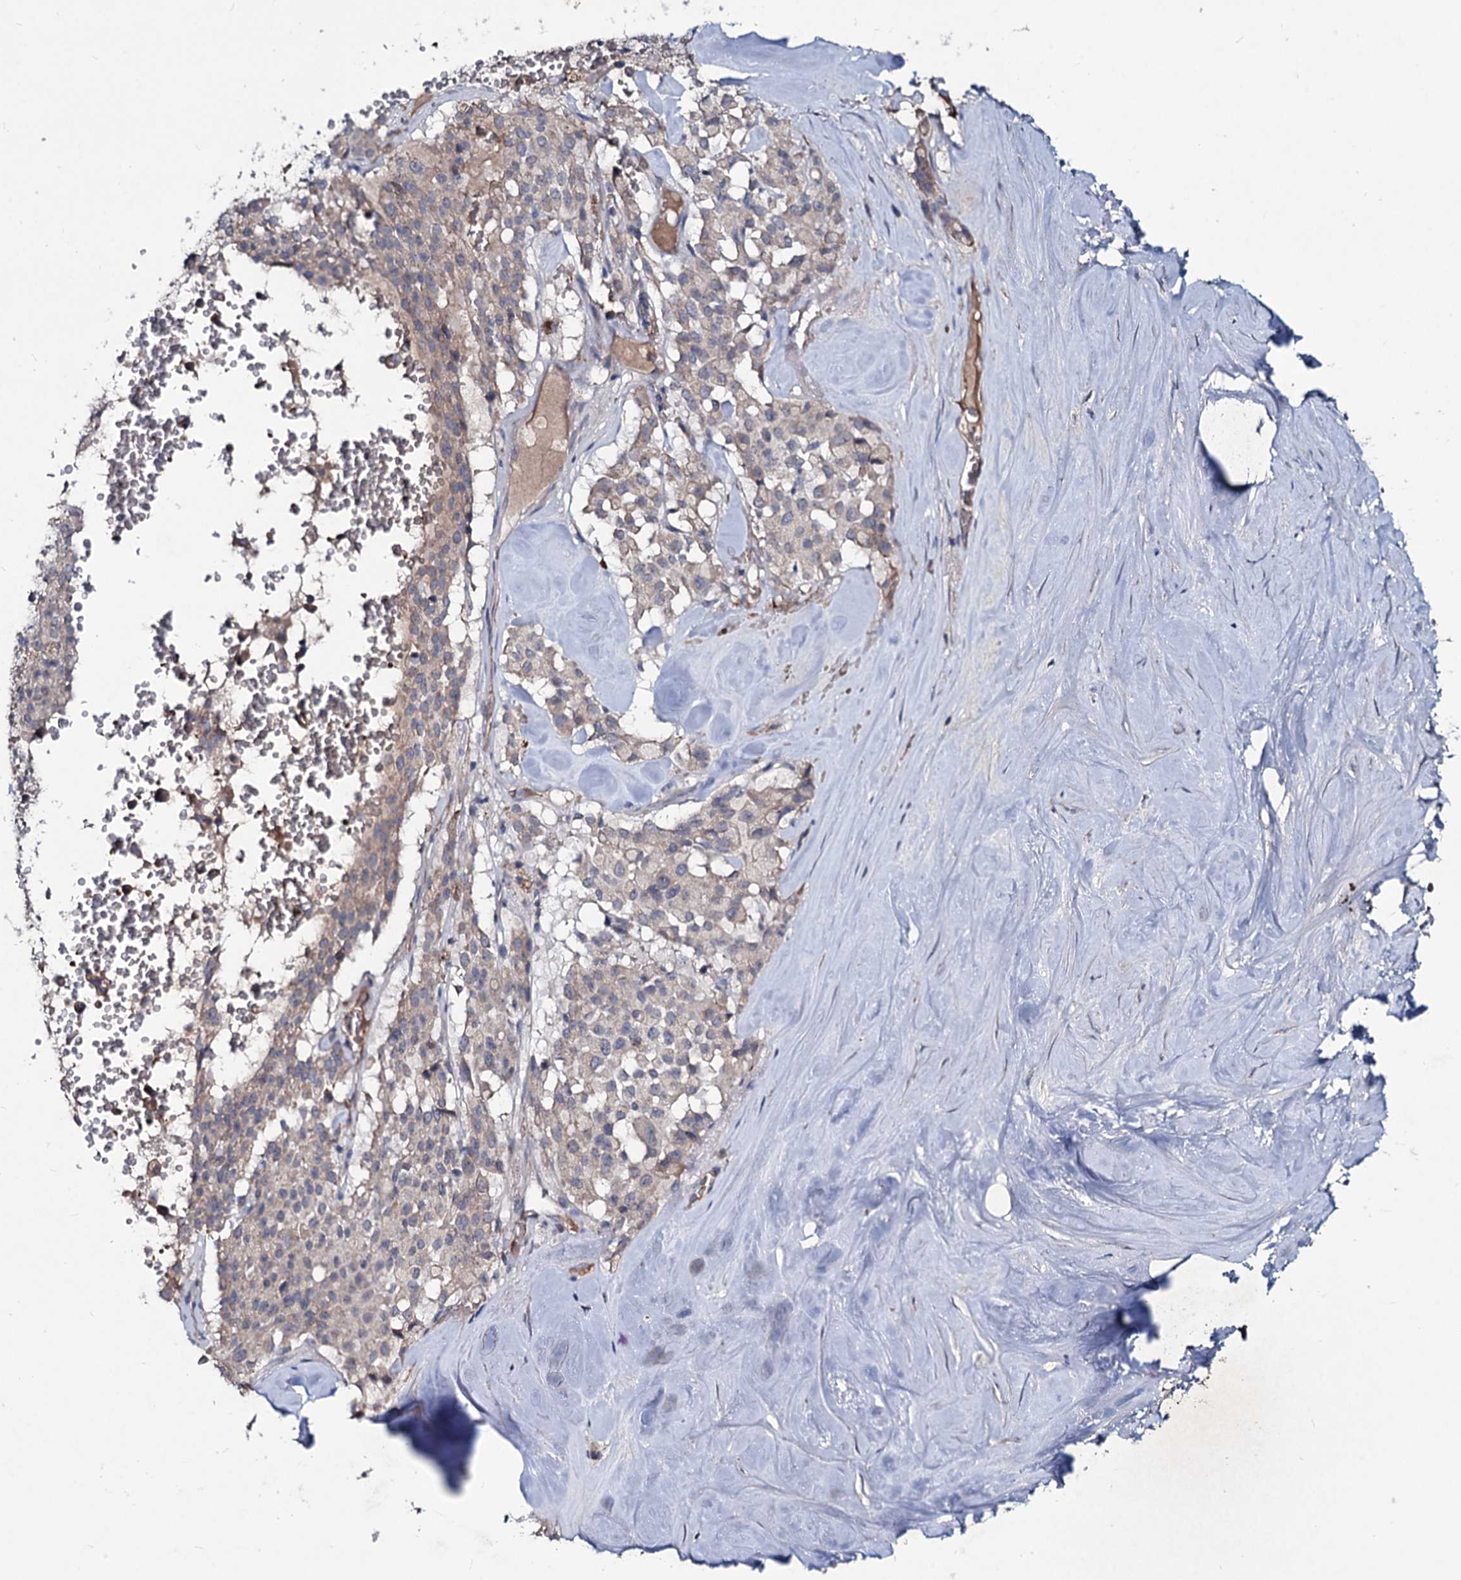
{"staining": {"intensity": "weak", "quantity": ">75%", "location": "cytoplasmic/membranous"}, "tissue": "pancreatic cancer", "cell_type": "Tumor cells", "image_type": "cancer", "snomed": [{"axis": "morphology", "description": "Adenocarcinoma, NOS"}, {"axis": "topography", "description": "Pancreas"}], "caption": "Immunohistochemical staining of human pancreatic cancer displays low levels of weak cytoplasmic/membranous expression in about >75% of tumor cells. The protein of interest is stained brown, and the nuclei are stained in blue (DAB IHC with brightfield microscopy, high magnification).", "gene": "RNF6", "patient": {"sex": "male", "age": 65}}